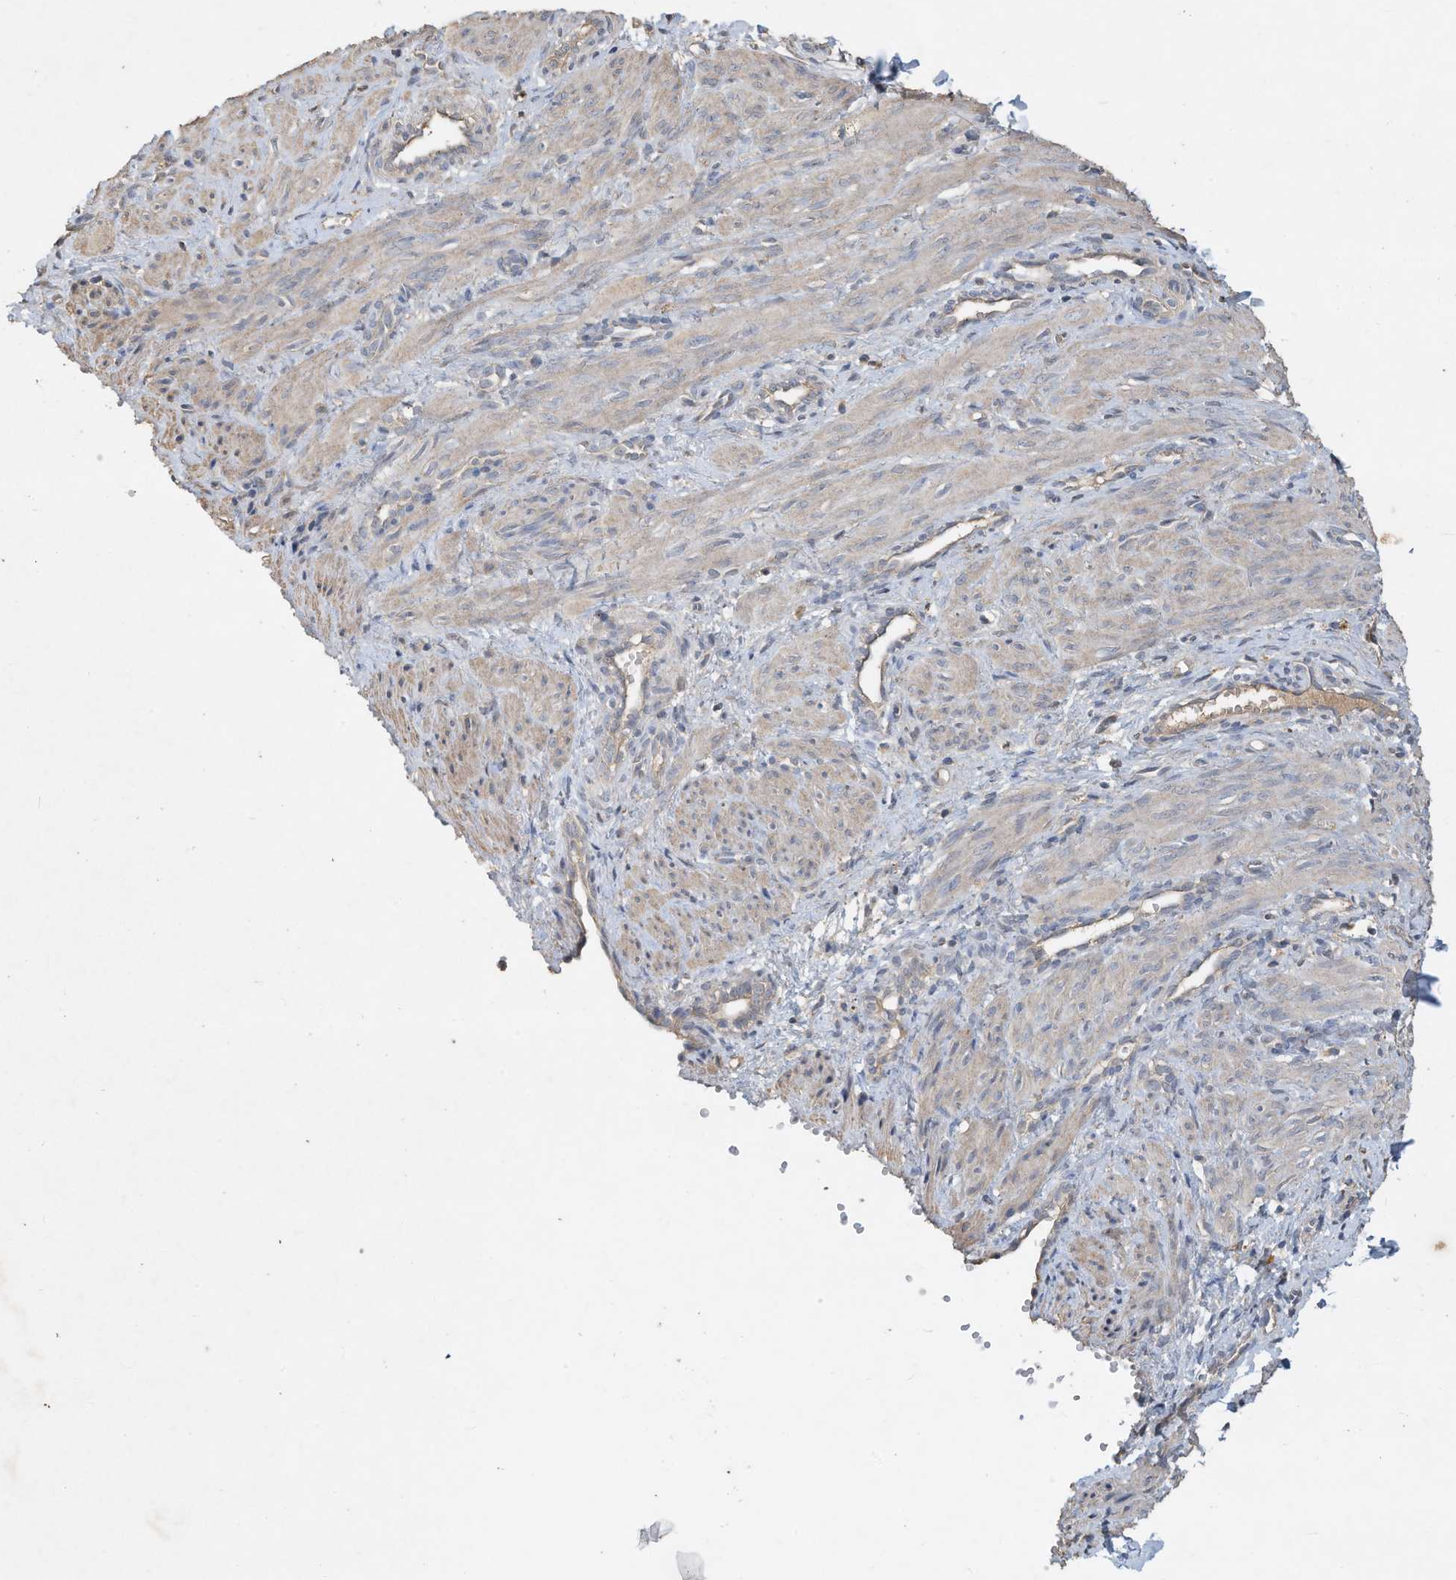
{"staining": {"intensity": "weak", "quantity": "<25%", "location": "cytoplasmic/membranous"}, "tissue": "smooth muscle", "cell_type": "Smooth muscle cells", "image_type": "normal", "snomed": [{"axis": "morphology", "description": "Normal tissue, NOS"}, {"axis": "topography", "description": "Endometrium"}], "caption": "Protein analysis of unremarkable smooth muscle reveals no significant positivity in smooth muscle cells. Brightfield microscopy of IHC stained with DAB (3,3'-diaminobenzidine) (brown) and hematoxylin (blue), captured at high magnification.", "gene": "CAPN13", "patient": {"sex": "female", "age": 33}}